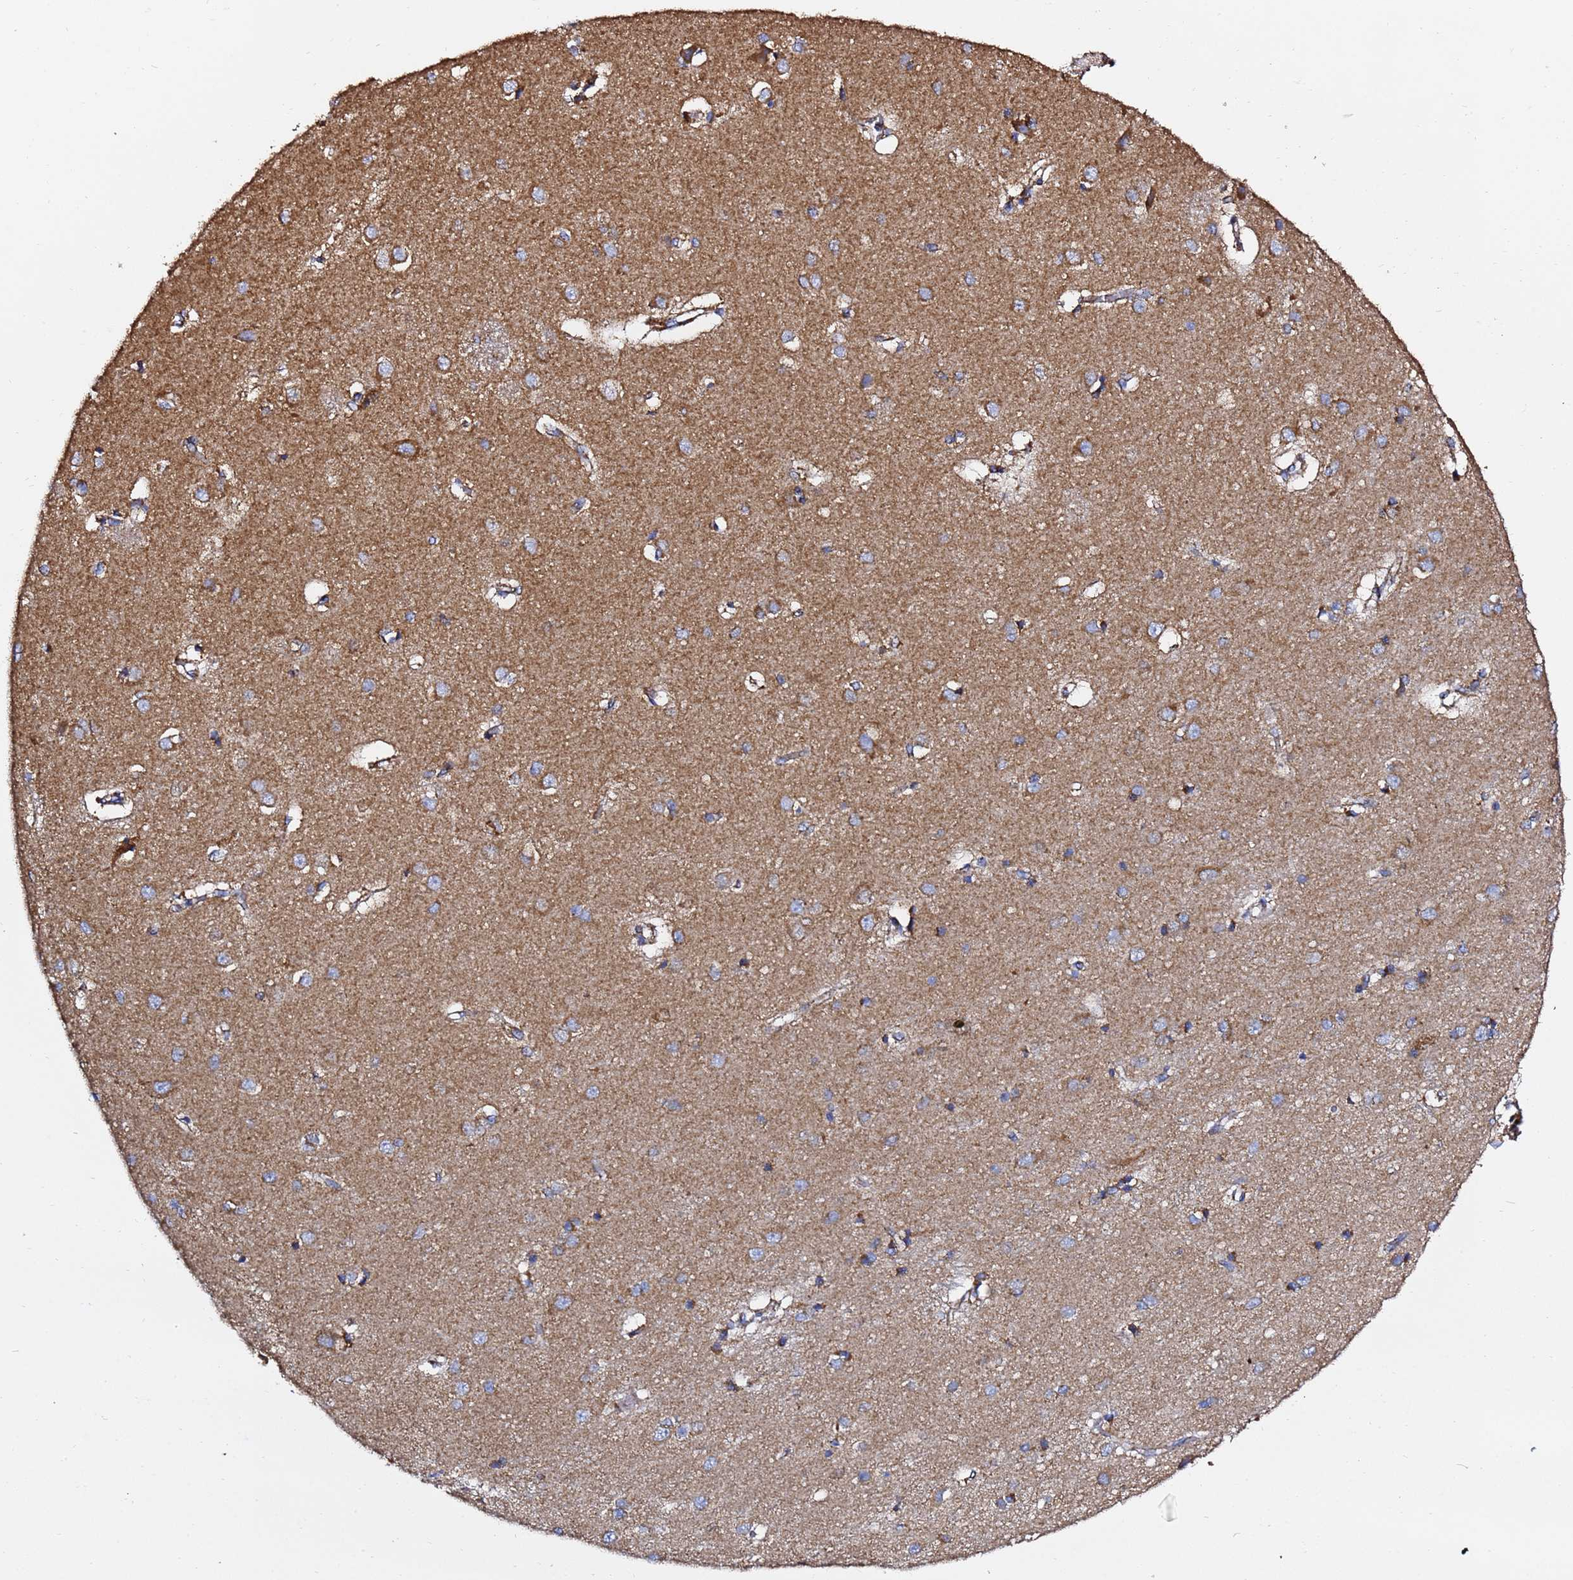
{"staining": {"intensity": "moderate", "quantity": "<25%", "location": "cytoplasmic/membranous"}, "tissue": "caudate", "cell_type": "Glial cells", "image_type": "normal", "snomed": [{"axis": "morphology", "description": "Normal tissue, NOS"}, {"axis": "topography", "description": "Lateral ventricle wall"}], "caption": "Approximately <25% of glial cells in unremarkable human caudate display moderate cytoplasmic/membranous protein staining as visualized by brown immunohistochemical staining.", "gene": "PHB2", "patient": {"sex": "male", "age": 37}}